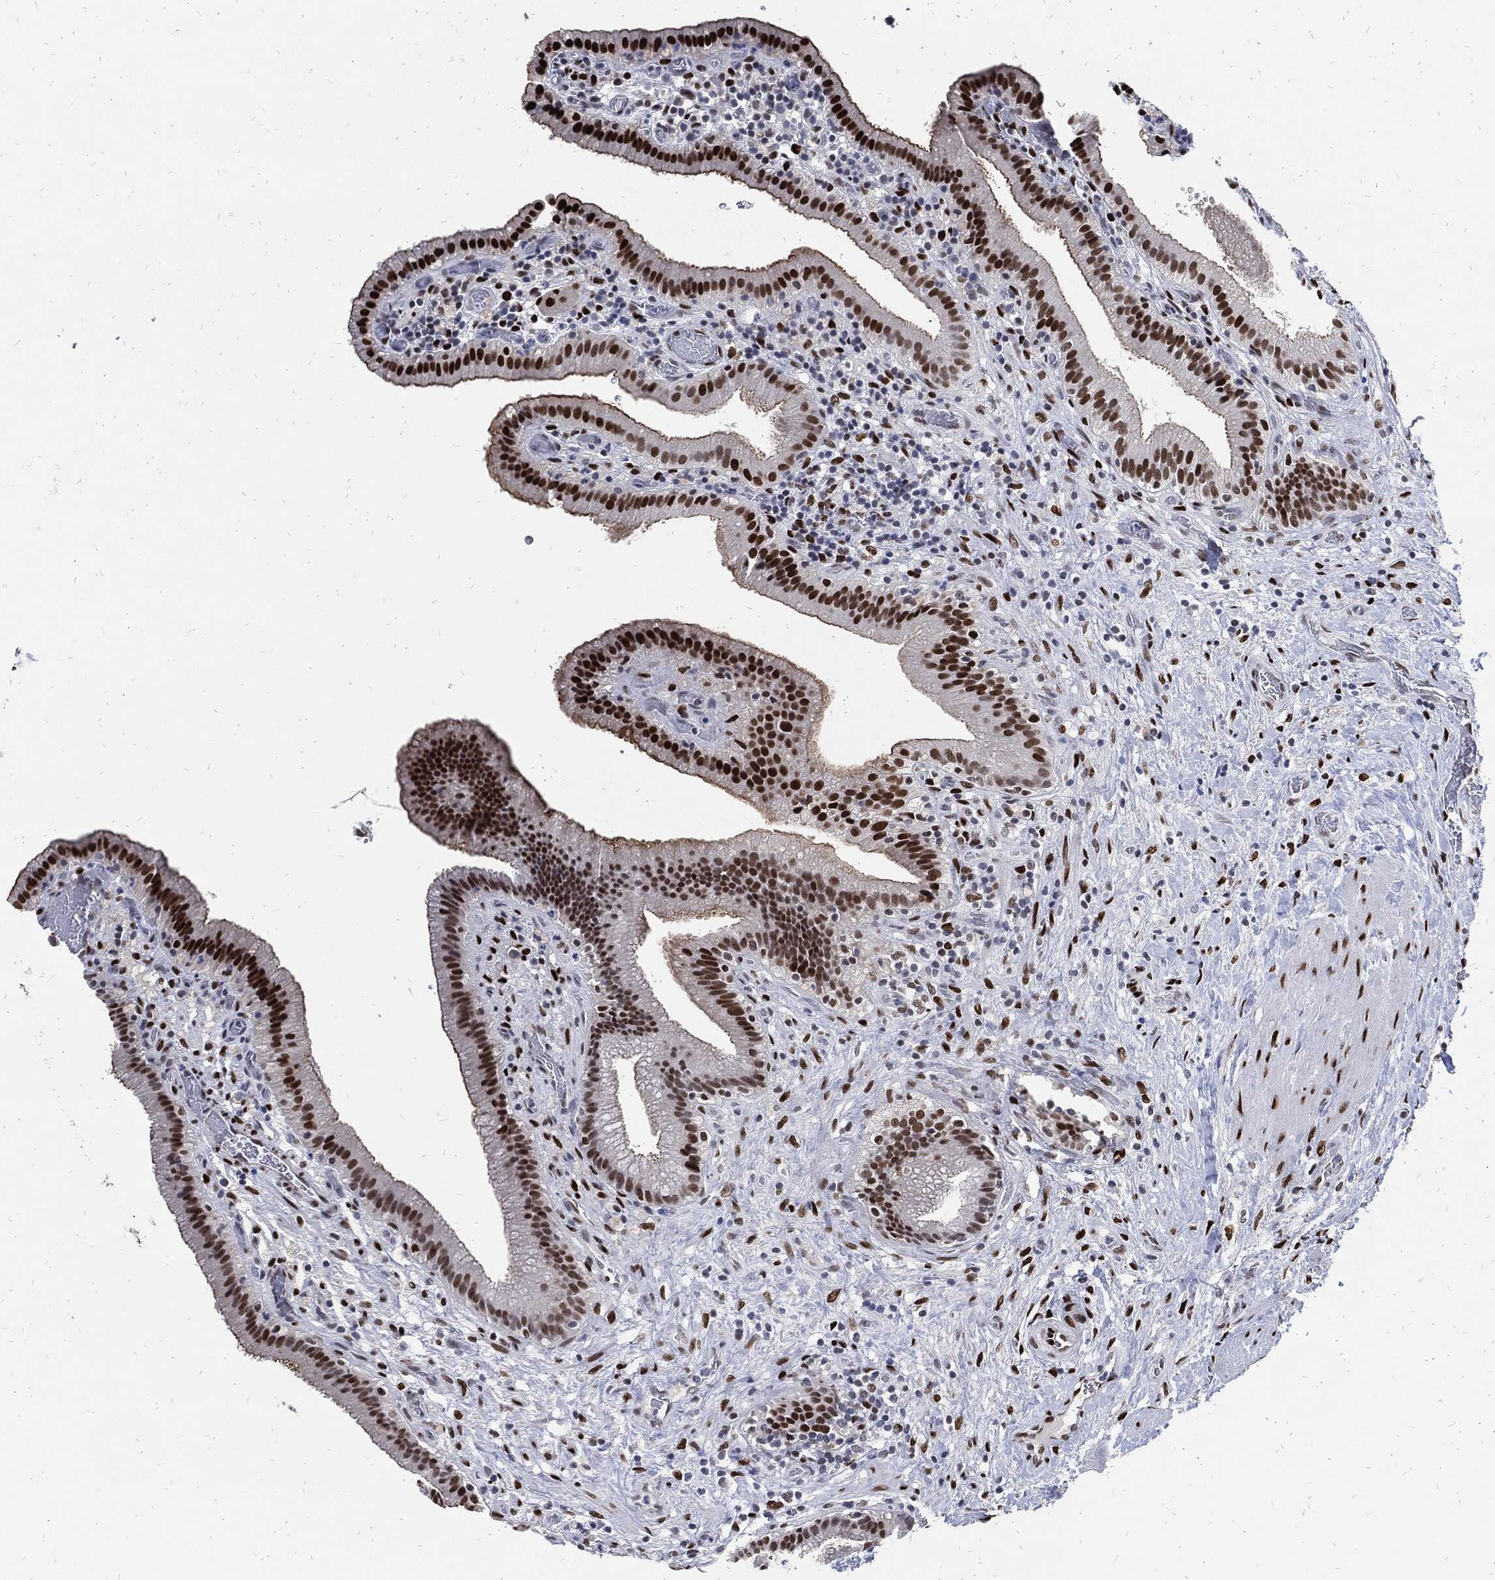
{"staining": {"intensity": "strong", "quantity": ">75%", "location": "nuclear"}, "tissue": "gallbladder", "cell_type": "Glandular cells", "image_type": "normal", "snomed": [{"axis": "morphology", "description": "Normal tissue, NOS"}, {"axis": "topography", "description": "Gallbladder"}], "caption": "Glandular cells show high levels of strong nuclear positivity in approximately >75% of cells in normal human gallbladder. Nuclei are stained in blue.", "gene": "JUN", "patient": {"sex": "male", "age": 62}}